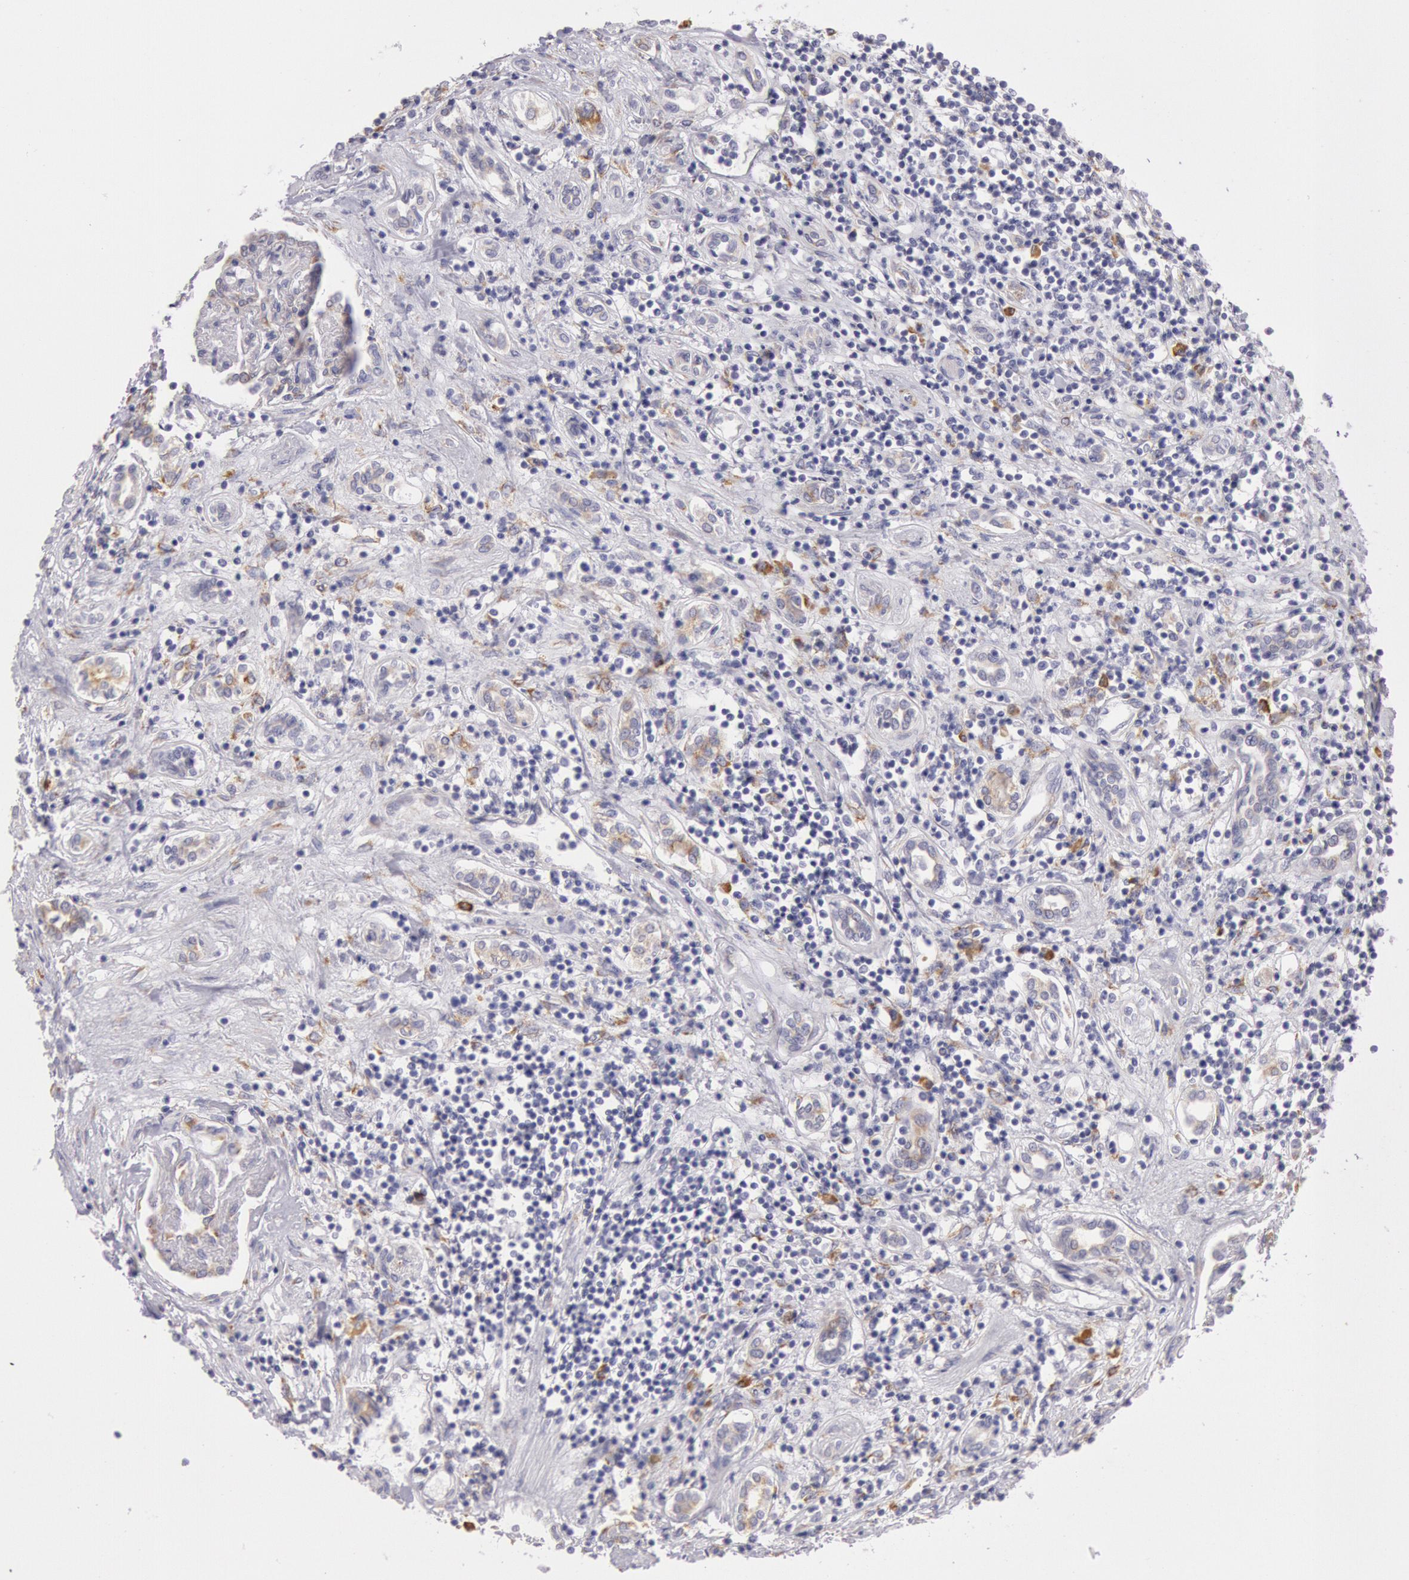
{"staining": {"intensity": "weak", "quantity": "25%-75%", "location": "cytoplasmic/membranous"}, "tissue": "renal cancer", "cell_type": "Tumor cells", "image_type": "cancer", "snomed": [{"axis": "morphology", "description": "Adenocarcinoma, NOS"}, {"axis": "topography", "description": "Kidney"}], "caption": "A brown stain highlights weak cytoplasmic/membranous expression of a protein in human renal cancer tumor cells. Immunohistochemistry stains the protein of interest in brown and the nuclei are stained blue.", "gene": "CIDEB", "patient": {"sex": "male", "age": 57}}